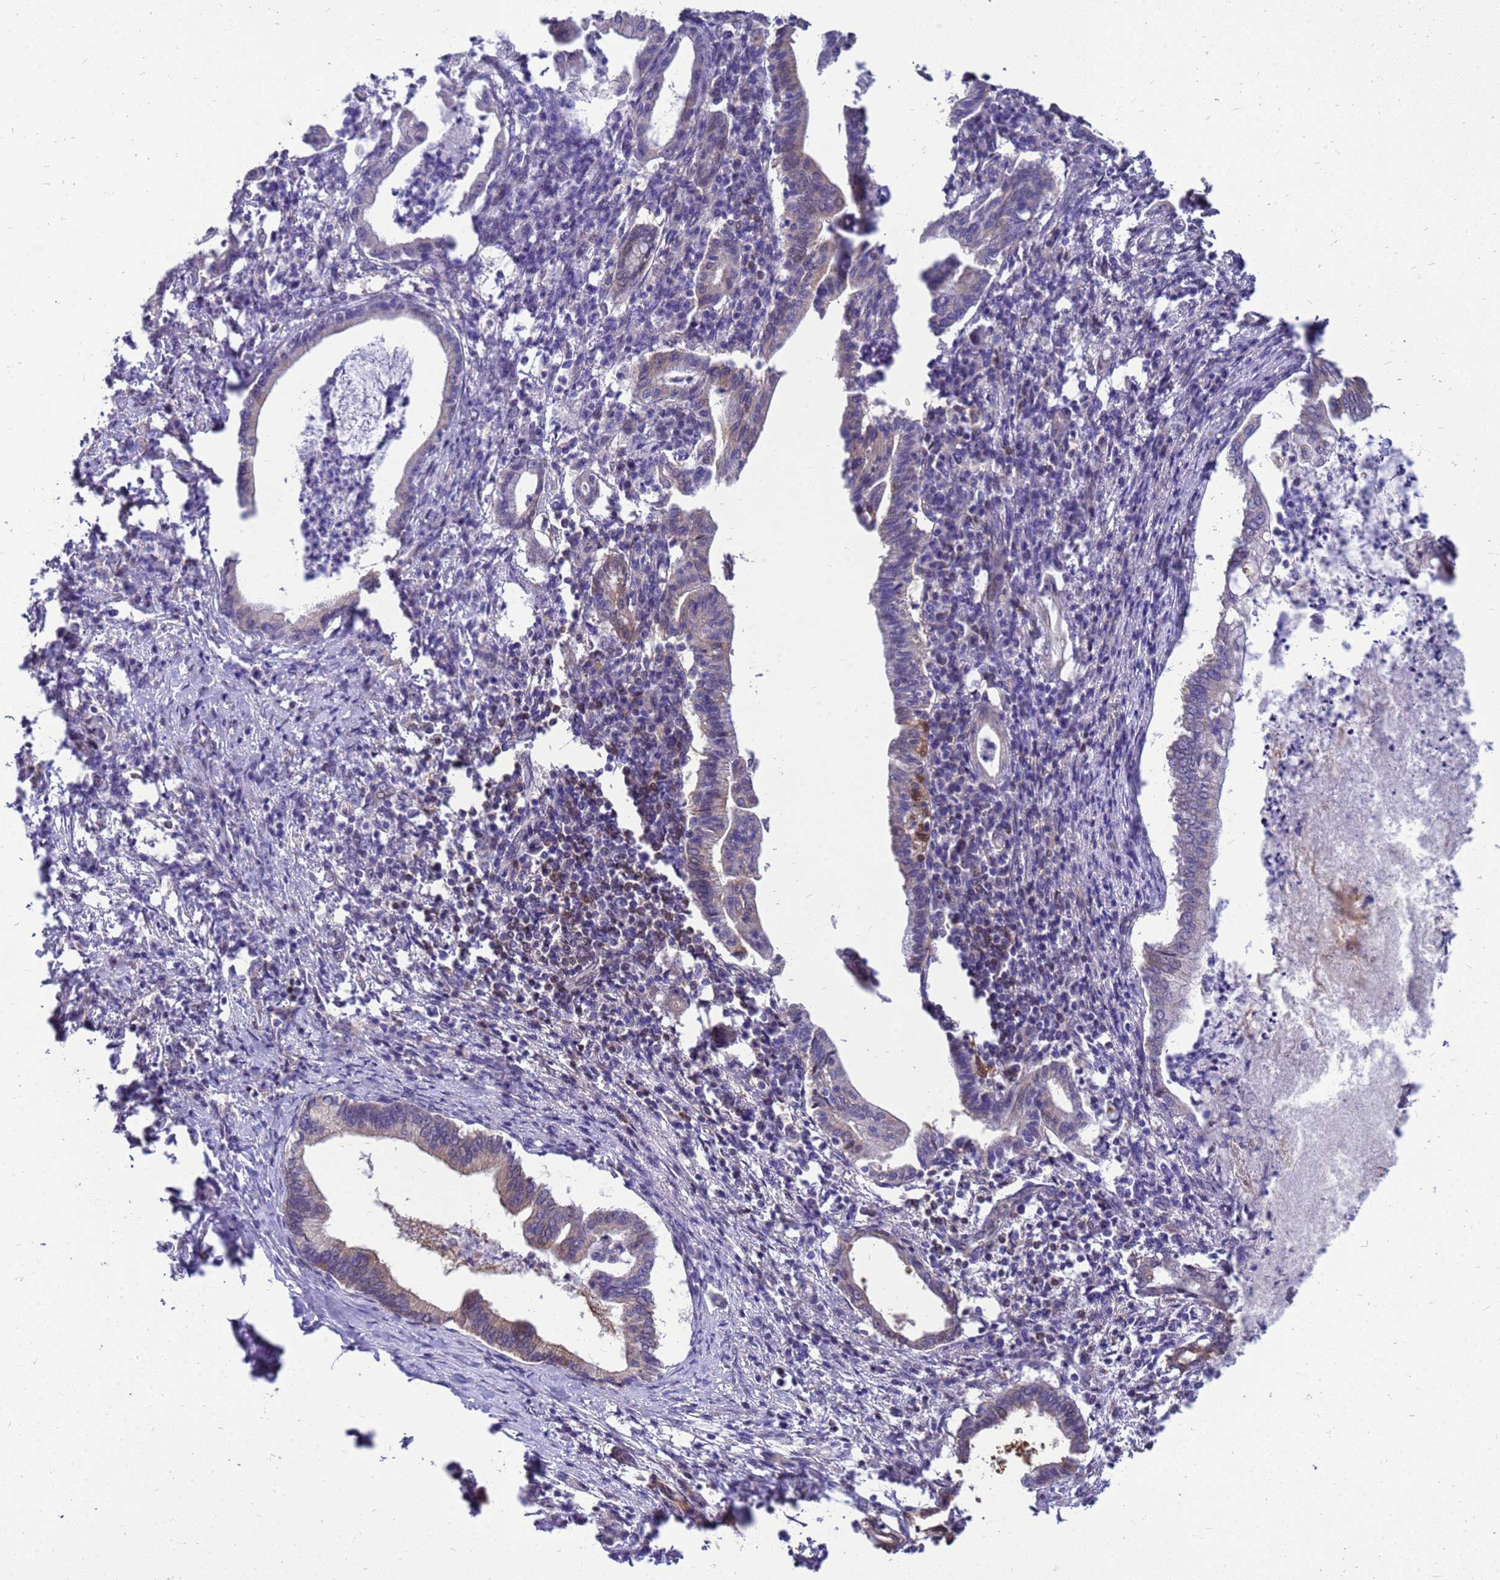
{"staining": {"intensity": "weak", "quantity": "<25%", "location": "cytoplasmic/membranous"}, "tissue": "pancreatic cancer", "cell_type": "Tumor cells", "image_type": "cancer", "snomed": [{"axis": "morphology", "description": "Adenocarcinoma, NOS"}, {"axis": "topography", "description": "Pancreas"}], "caption": "An image of pancreatic cancer (adenocarcinoma) stained for a protein exhibits no brown staining in tumor cells. (DAB IHC, high magnification).", "gene": "EIF4EBP3", "patient": {"sex": "female", "age": 55}}